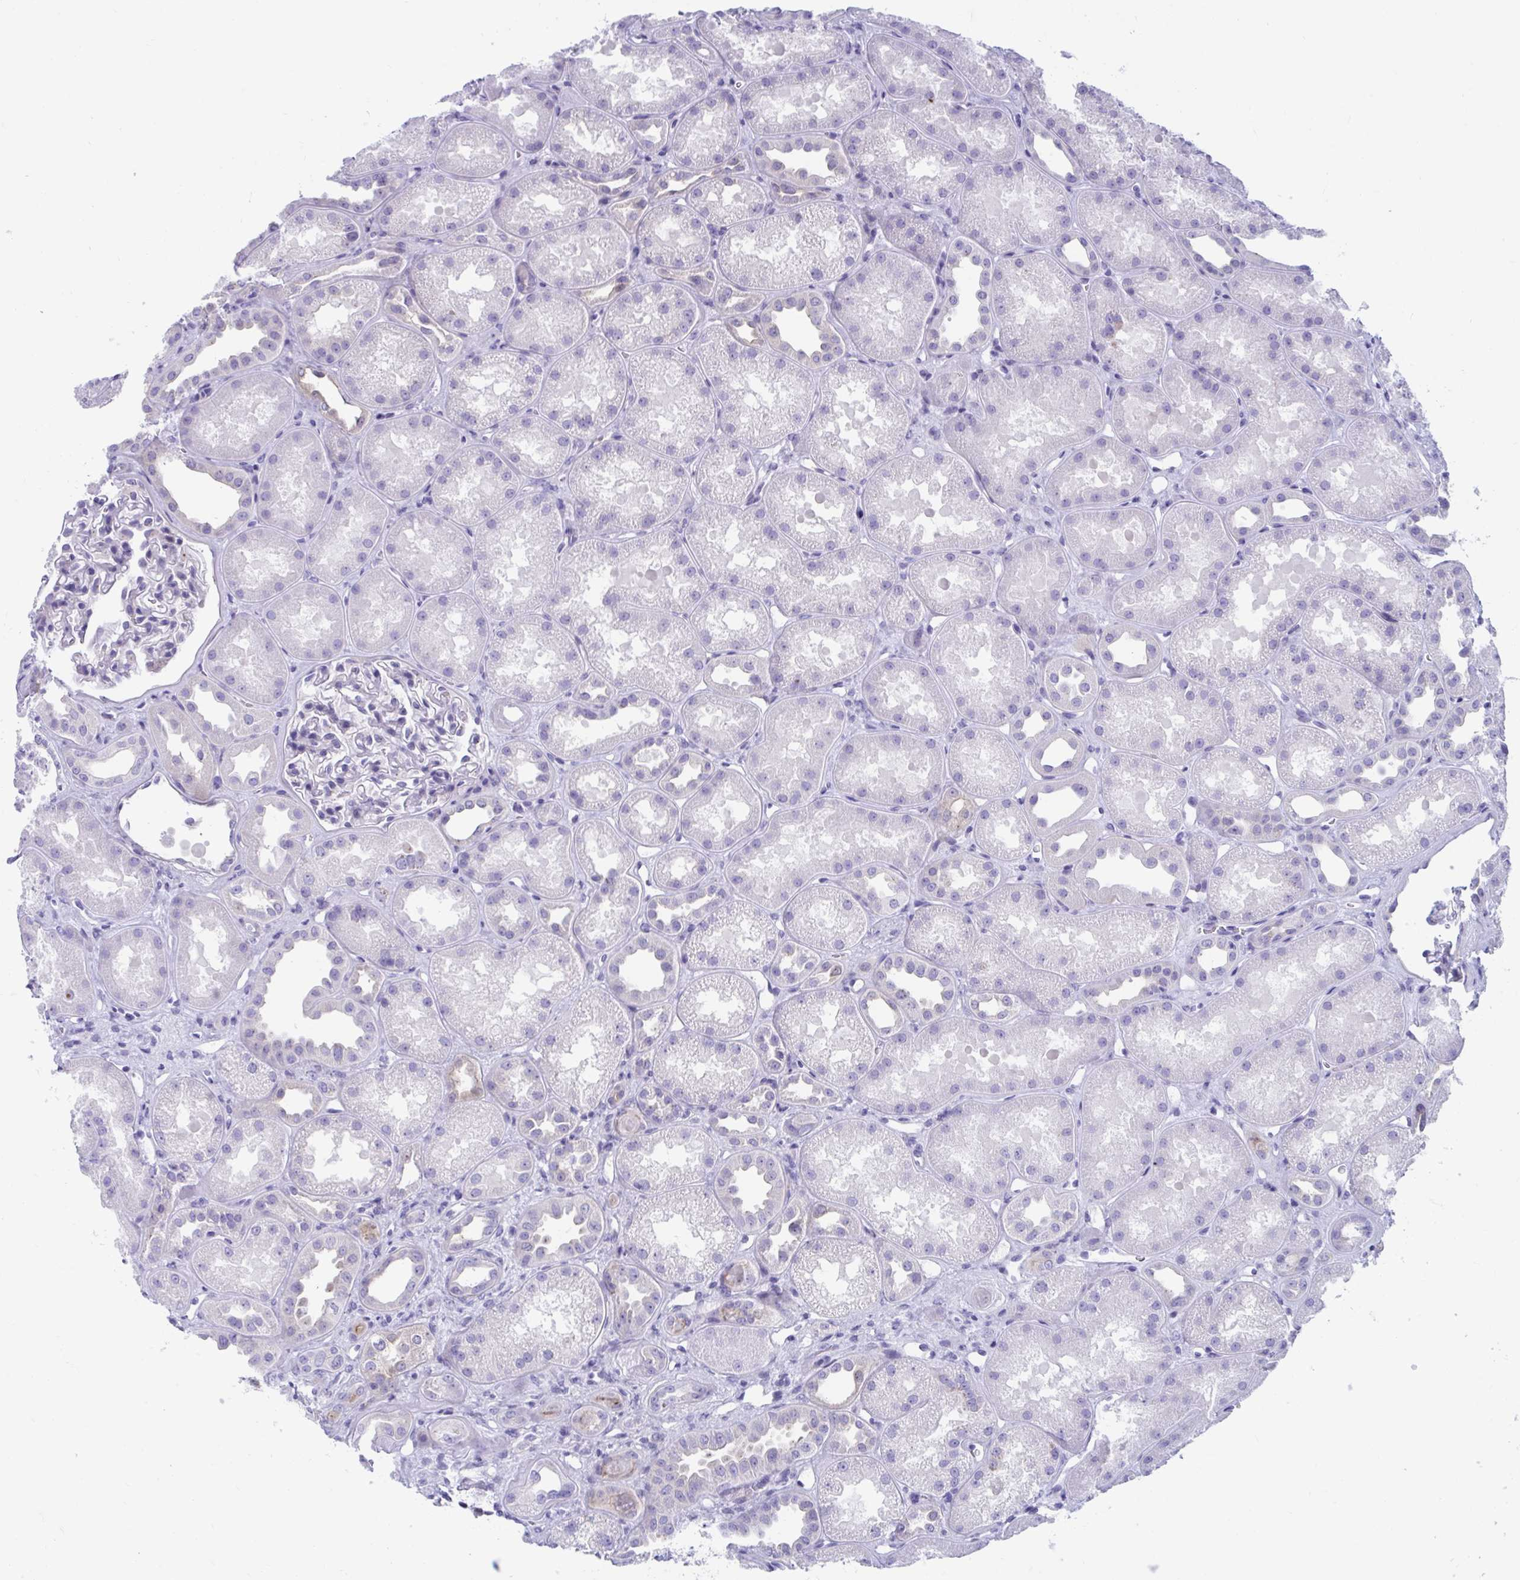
{"staining": {"intensity": "negative", "quantity": "none", "location": "none"}, "tissue": "kidney", "cell_type": "Cells in glomeruli", "image_type": "normal", "snomed": [{"axis": "morphology", "description": "Normal tissue, NOS"}, {"axis": "topography", "description": "Kidney"}], "caption": "High power microscopy histopathology image of an immunohistochemistry histopathology image of benign kidney, revealing no significant staining in cells in glomeruli. Nuclei are stained in blue.", "gene": "TTC30A", "patient": {"sex": "male", "age": 61}}